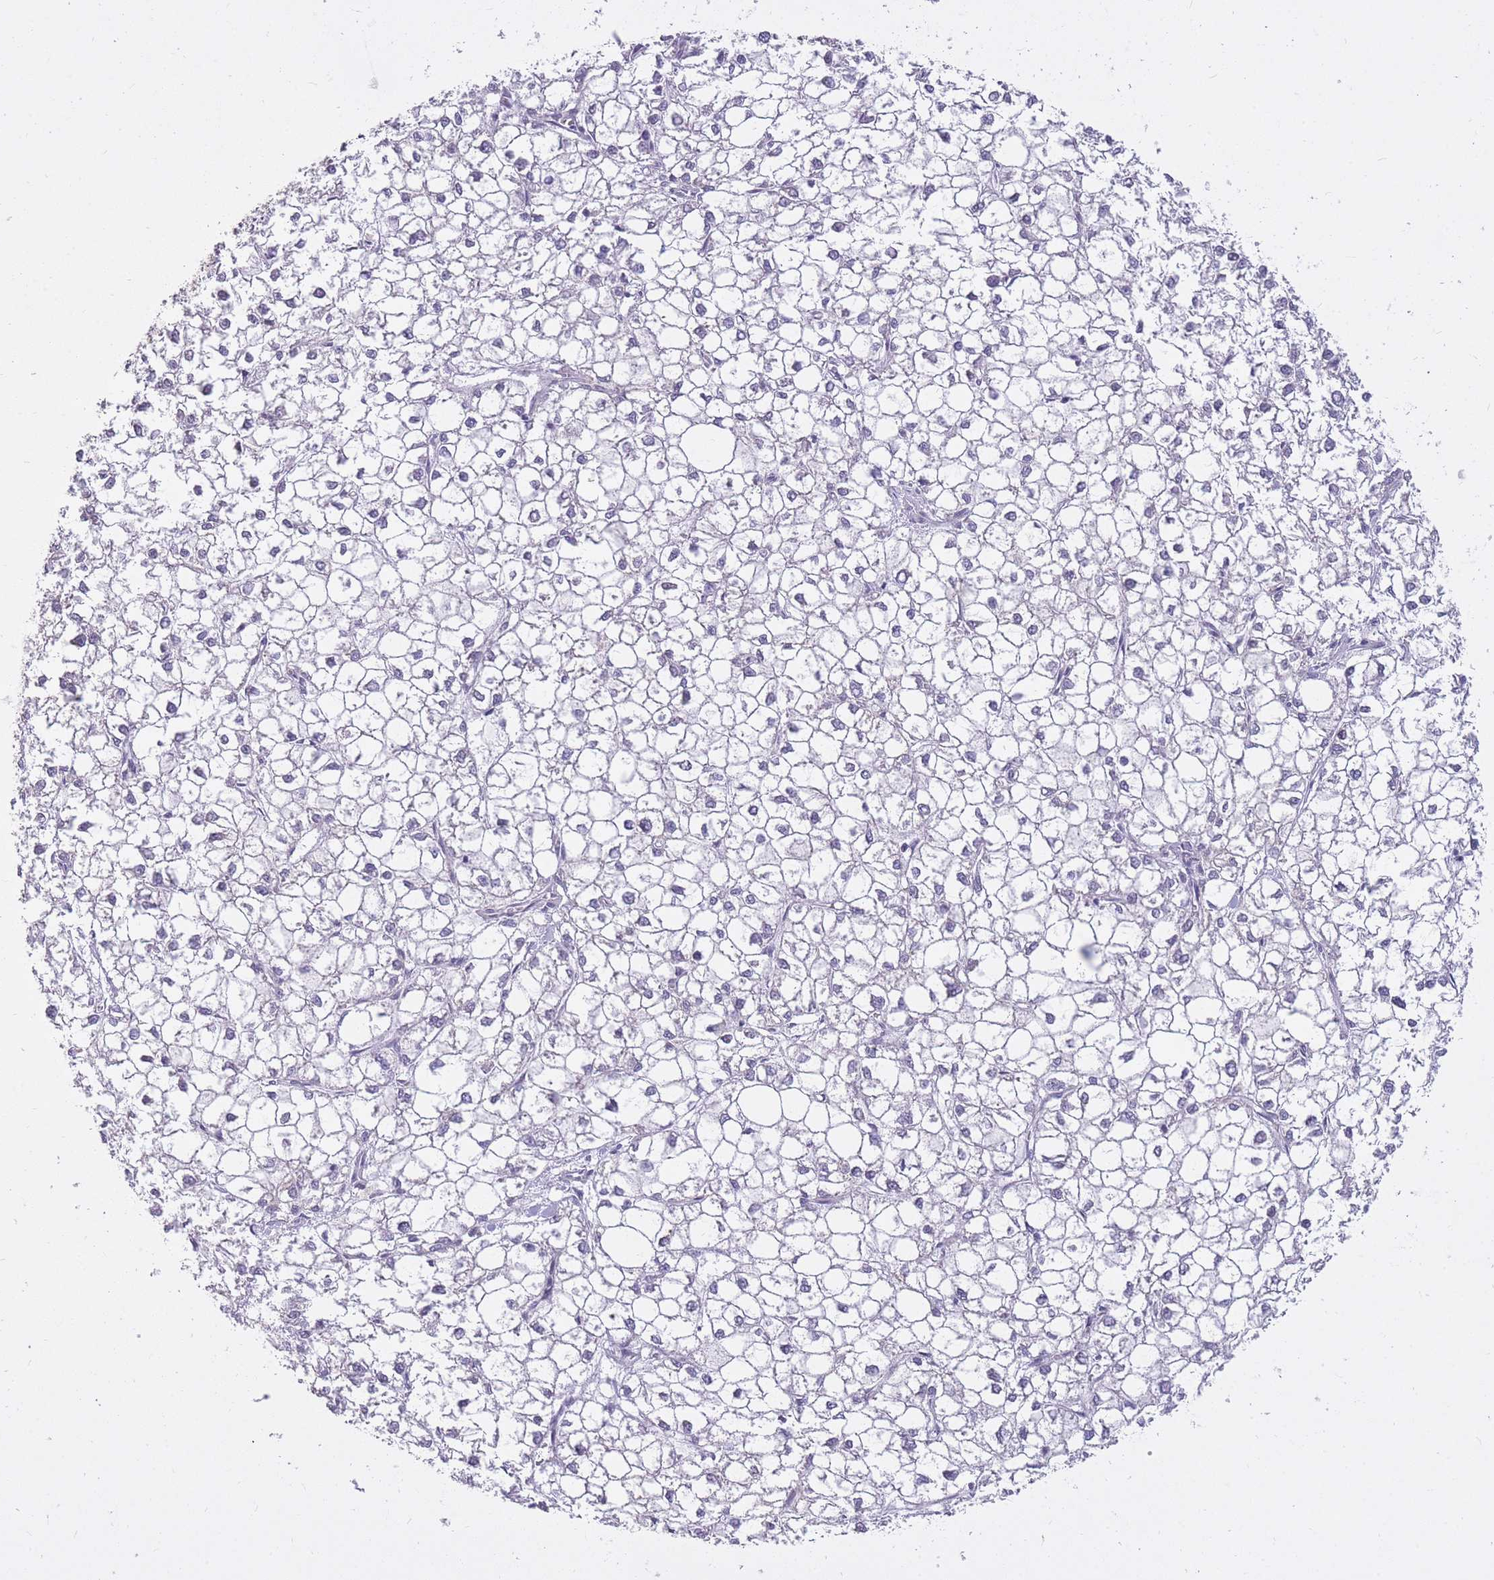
{"staining": {"intensity": "negative", "quantity": "none", "location": "none"}, "tissue": "liver cancer", "cell_type": "Tumor cells", "image_type": "cancer", "snomed": [{"axis": "morphology", "description": "Carcinoma, Hepatocellular, NOS"}, {"axis": "topography", "description": "Liver"}], "caption": "Micrograph shows no significant protein staining in tumor cells of liver hepatocellular carcinoma. Nuclei are stained in blue.", "gene": "RNF170", "patient": {"sex": "female", "age": 43}}